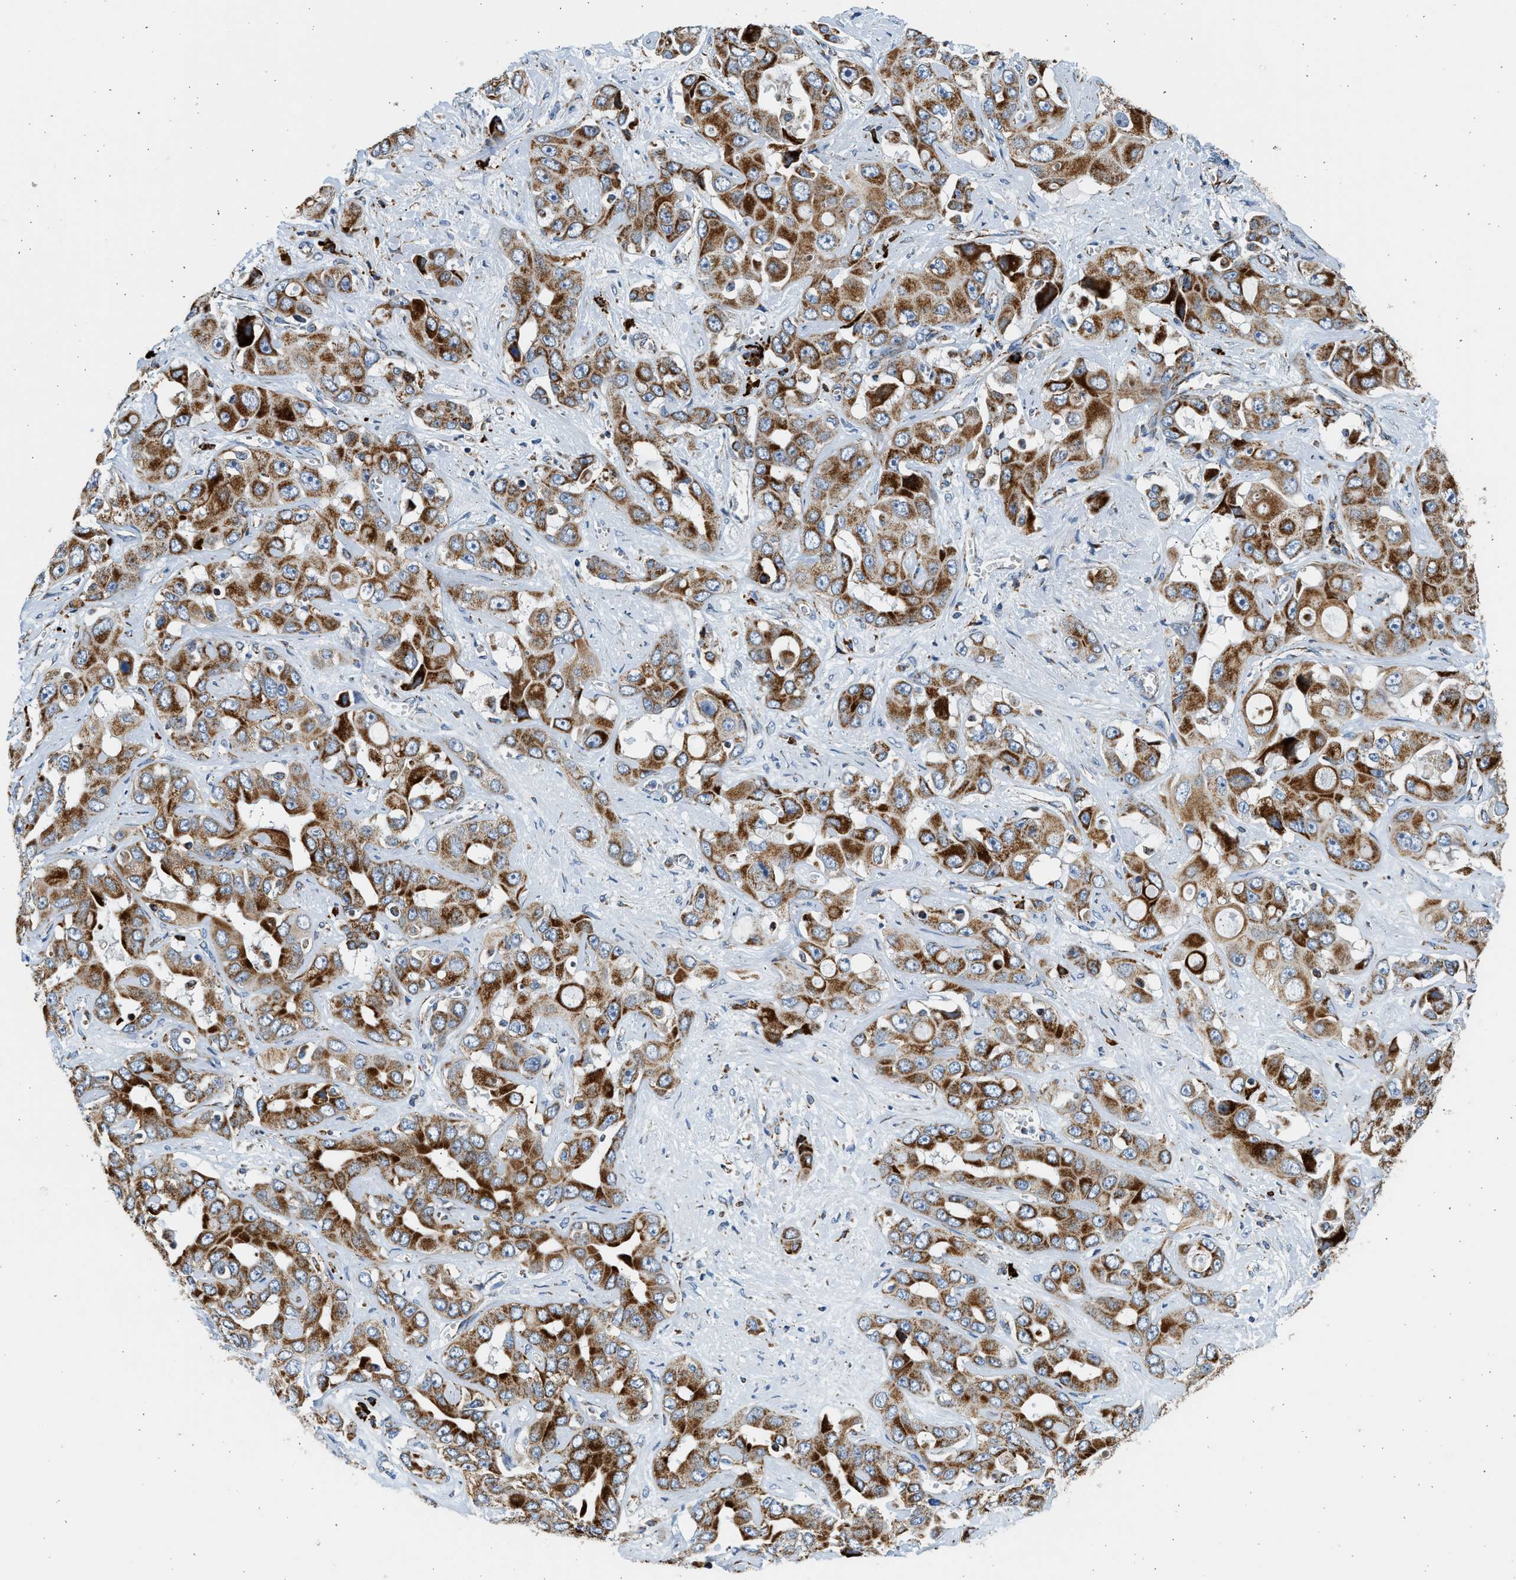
{"staining": {"intensity": "strong", "quantity": ">75%", "location": "cytoplasmic/membranous"}, "tissue": "liver cancer", "cell_type": "Tumor cells", "image_type": "cancer", "snomed": [{"axis": "morphology", "description": "Cholangiocarcinoma"}, {"axis": "topography", "description": "Liver"}], "caption": "The histopathology image demonstrates a brown stain indicating the presence of a protein in the cytoplasmic/membranous of tumor cells in liver cancer.", "gene": "KCNMB3", "patient": {"sex": "female", "age": 52}}